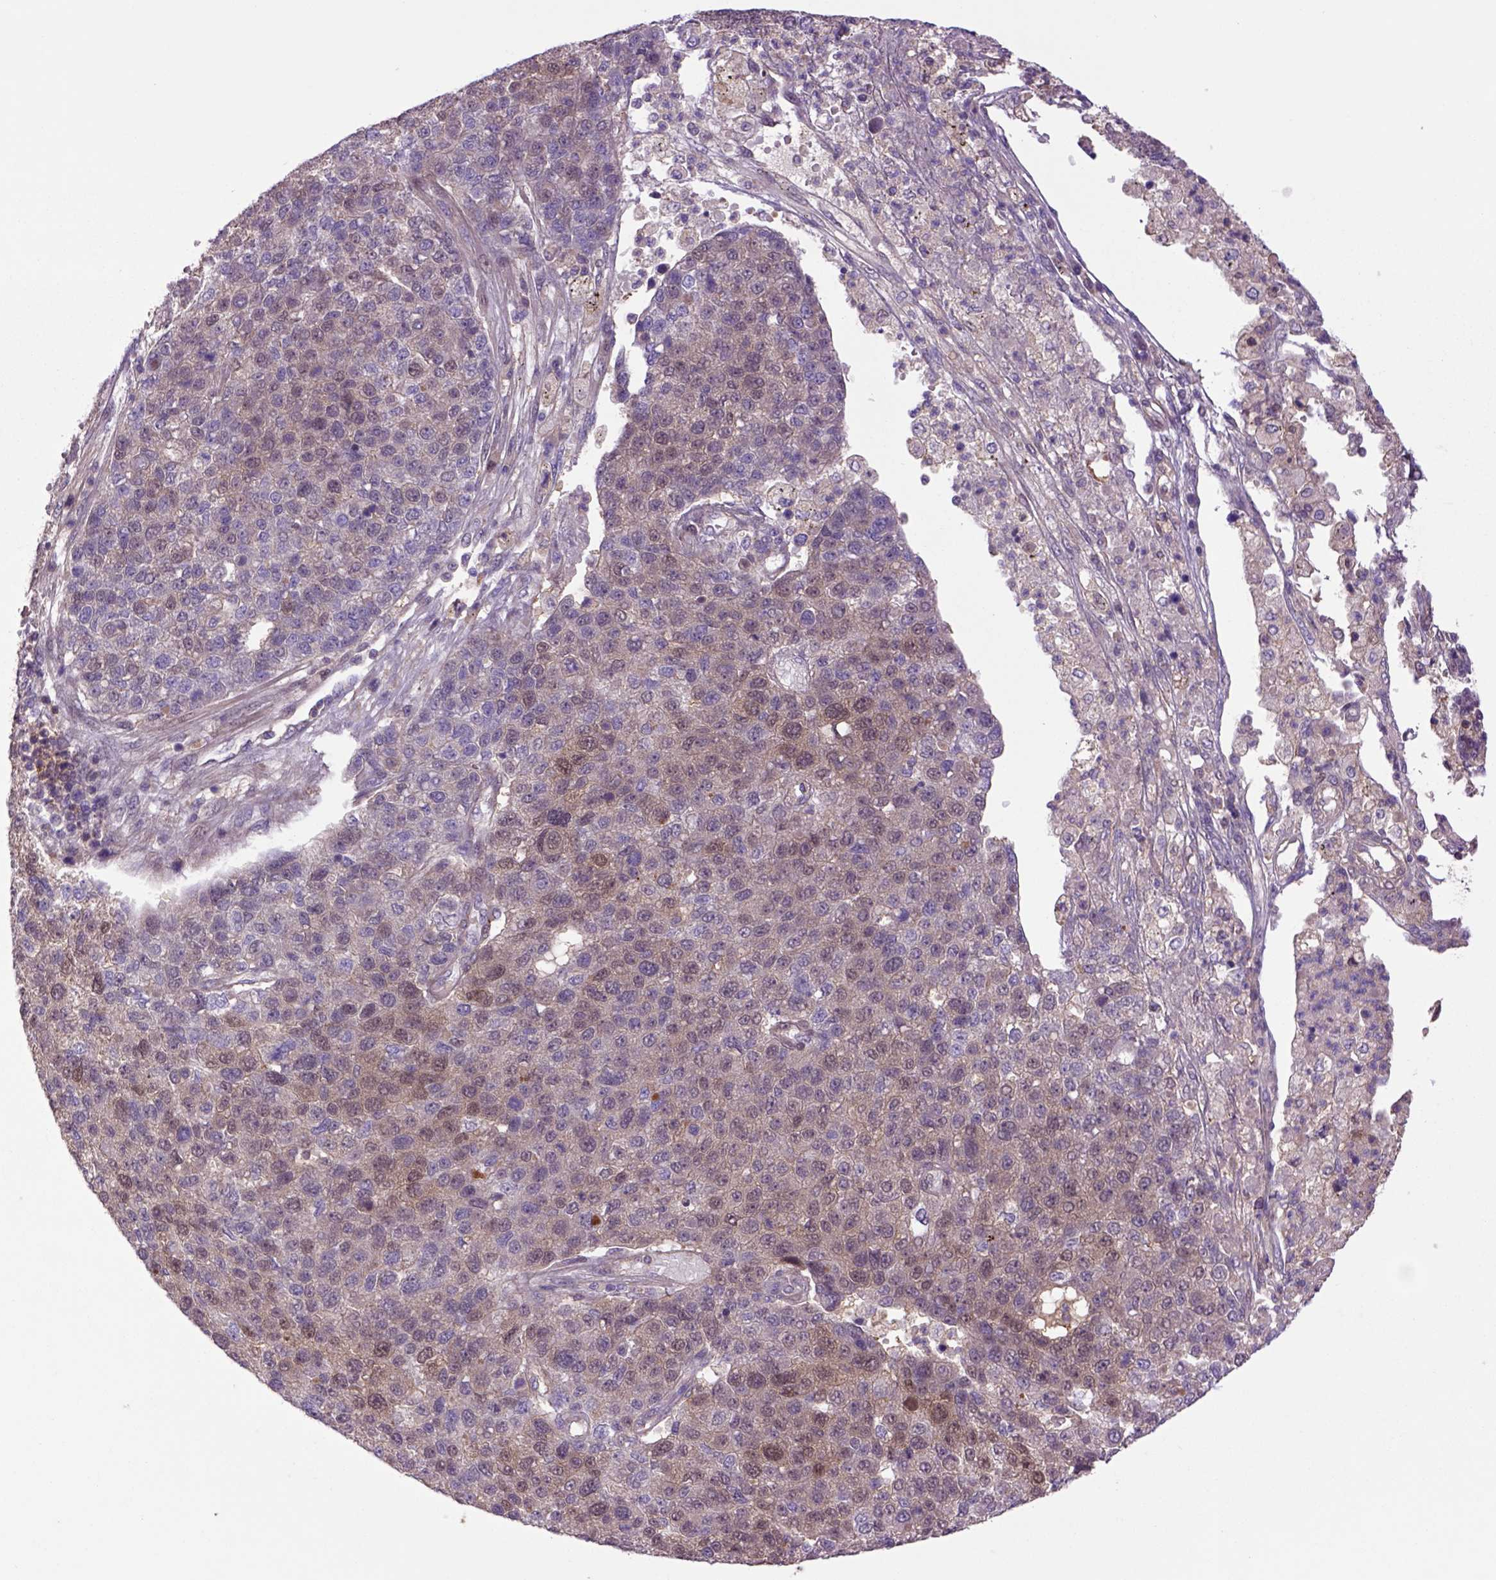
{"staining": {"intensity": "moderate", "quantity": ">75%", "location": "cytoplasmic/membranous,nuclear"}, "tissue": "pancreatic cancer", "cell_type": "Tumor cells", "image_type": "cancer", "snomed": [{"axis": "morphology", "description": "Adenocarcinoma, NOS"}, {"axis": "topography", "description": "Pancreas"}], "caption": "Pancreatic cancer stained for a protein (brown) exhibits moderate cytoplasmic/membranous and nuclear positive expression in approximately >75% of tumor cells.", "gene": "HSPBP1", "patient": {"sex": "female", "age": 61}}